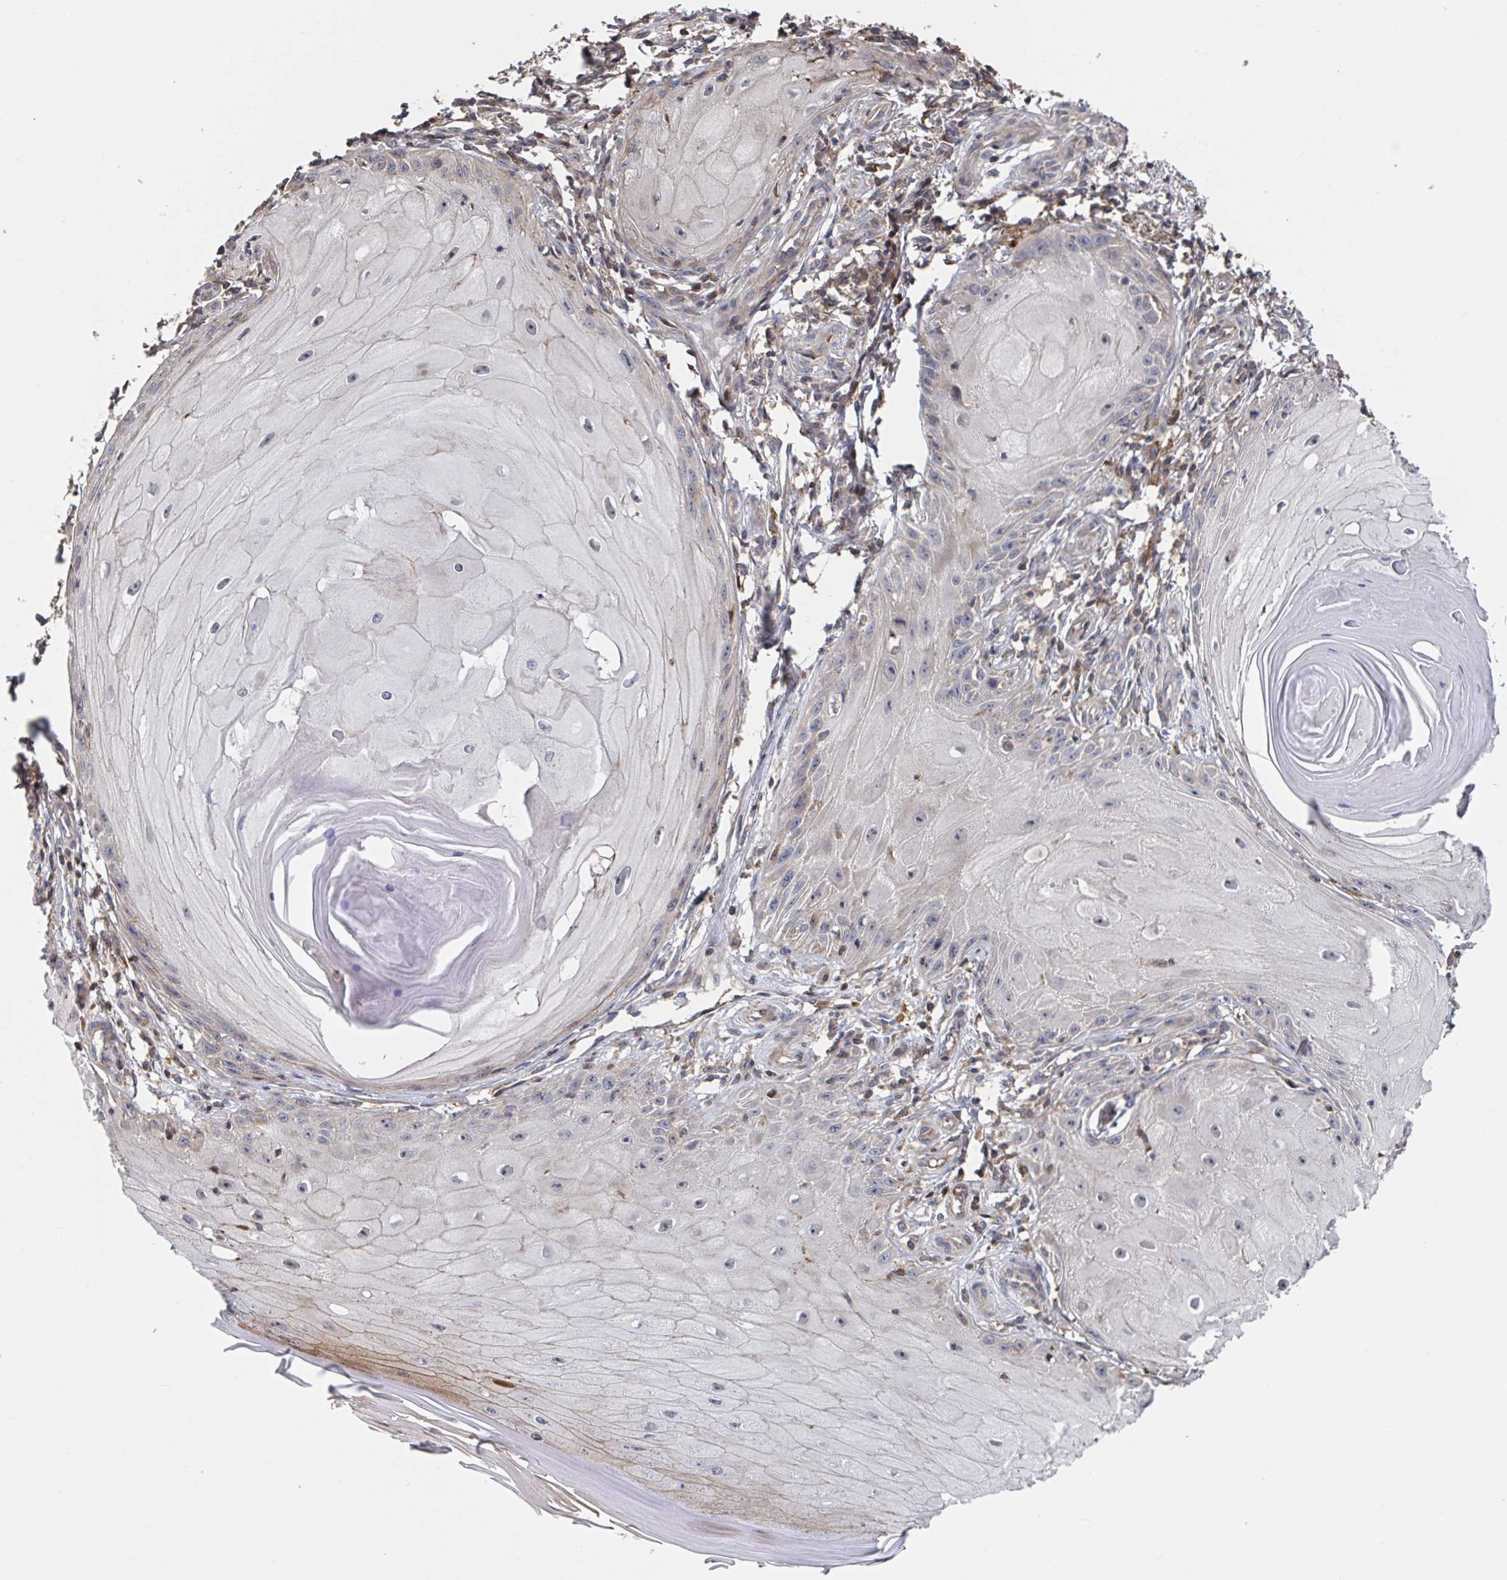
{"staining": {"intensity": "negative", "quantity": "none", "location": "none"}, "tissue": "skin cancer", "cell_type": "Tumor cells", "image_type": "cancer", "snomed": [{"axis": "morphology", "description": "Squamous cell carcinoma, NOS"}, {"axis": "topography", "description": "Skin"}], "caption": "This is an immunohistochemistry image of skin cancer (squamous cell carcinoma). There is no expression in tumor cells.", "gene": "DHRS12", "patient": {"sex": "female", "age": 77}}